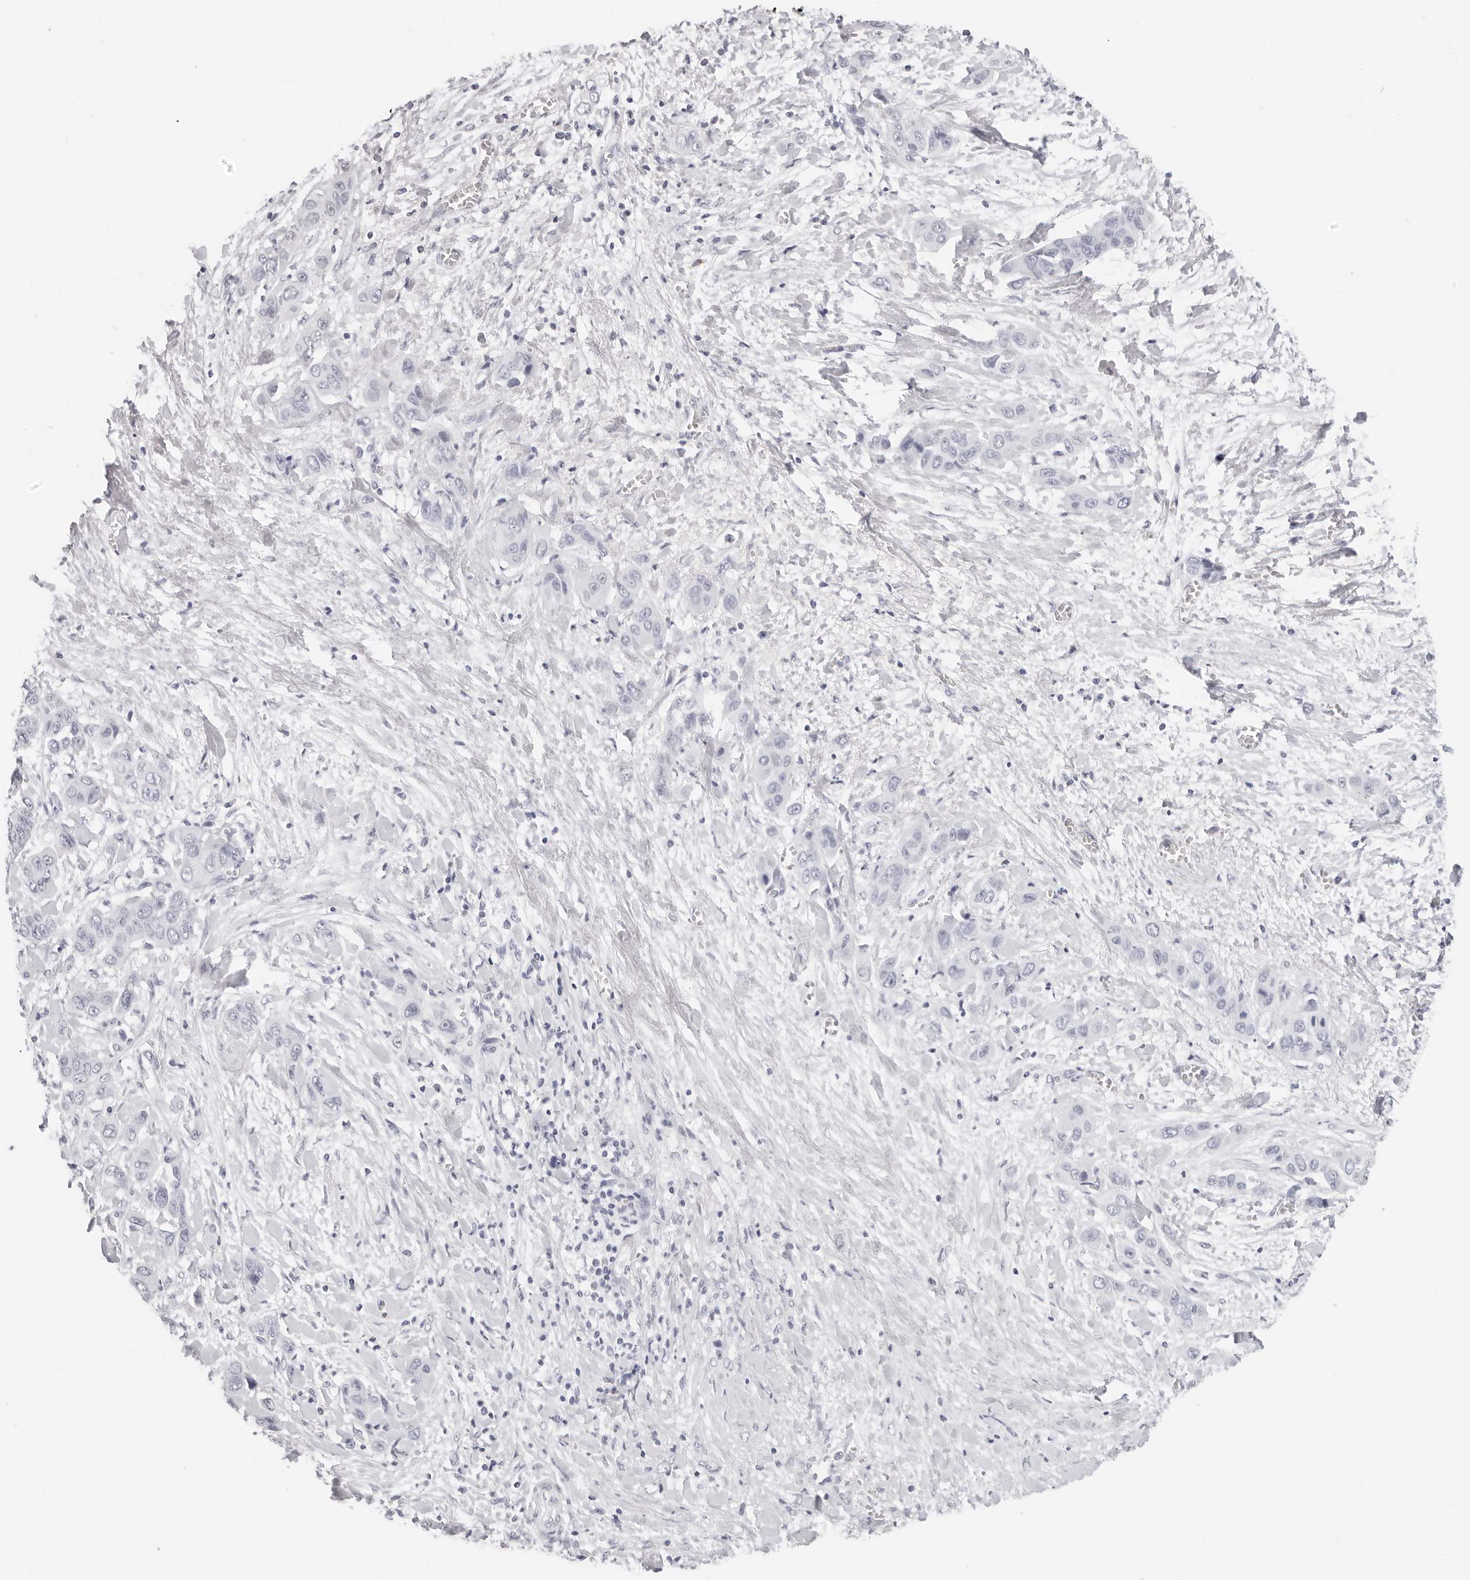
{"staining": {"intensity": "negative", "quantity": "none", "location": "none"}, "tissue": "liver cancer", "cell_type": "Tumor cells", "image_type": "cancer", "snomed": [{"axis": "morphology", "description": "Cholangiocarcinoma"}, {"axis": "topography", "description": "Liver"}], "caption": "A high-resolution photomicrograph shows IHC staining of liver cancer, which reveals no significant positivity in tumor cells. Nuclei are stained in blue.", "gene": "AGMAT", "patient": {"sex": "female", "age": 52}}